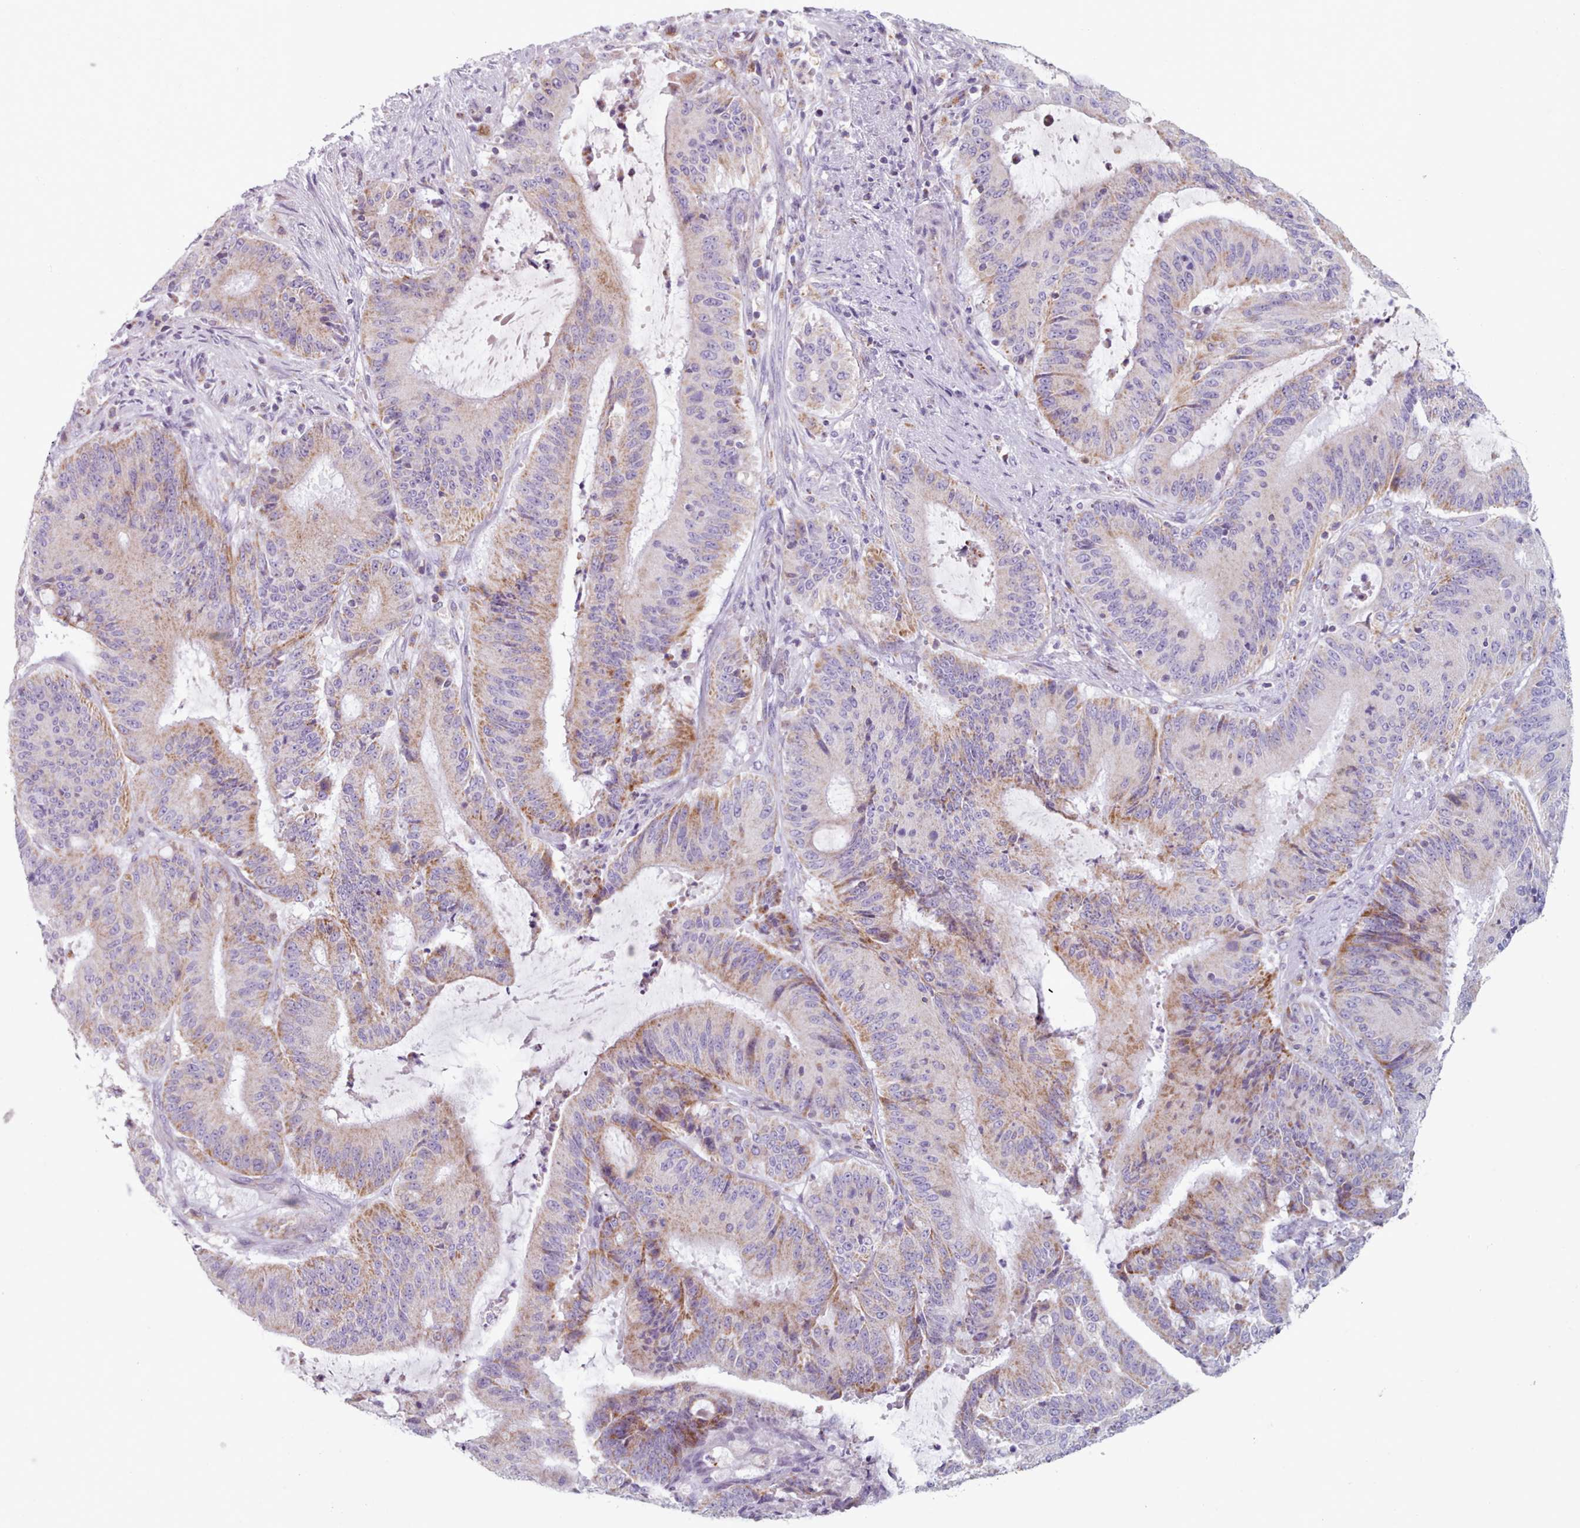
{"staining": {"intensity": "moderate", "quantity": "25%-75%", "location": "cytoplasmic/membranous"}, "tissue": "liver cancer", "cell_type": "Tumor cells", "image_type": "cancer", "snomed": [{"axis": "morphology", "description": "Normal tissue, NOS"}, {"axis": "morphology", "description": "Cholangiocarcinoma"}, {"axis": "topography", "description": "Liver"}, {"axis": "topography", "description": "Peripheral nerve tissue"}], "caption": "Liver cancer (cholangiocarcinoma) stained with immunohistochemistry shows moderate cytoplasmic/membranous staining in about 25%-75% of tumor cells.", "gene": "FAM170B", "patient": {"sex": "female", "age": 73}}